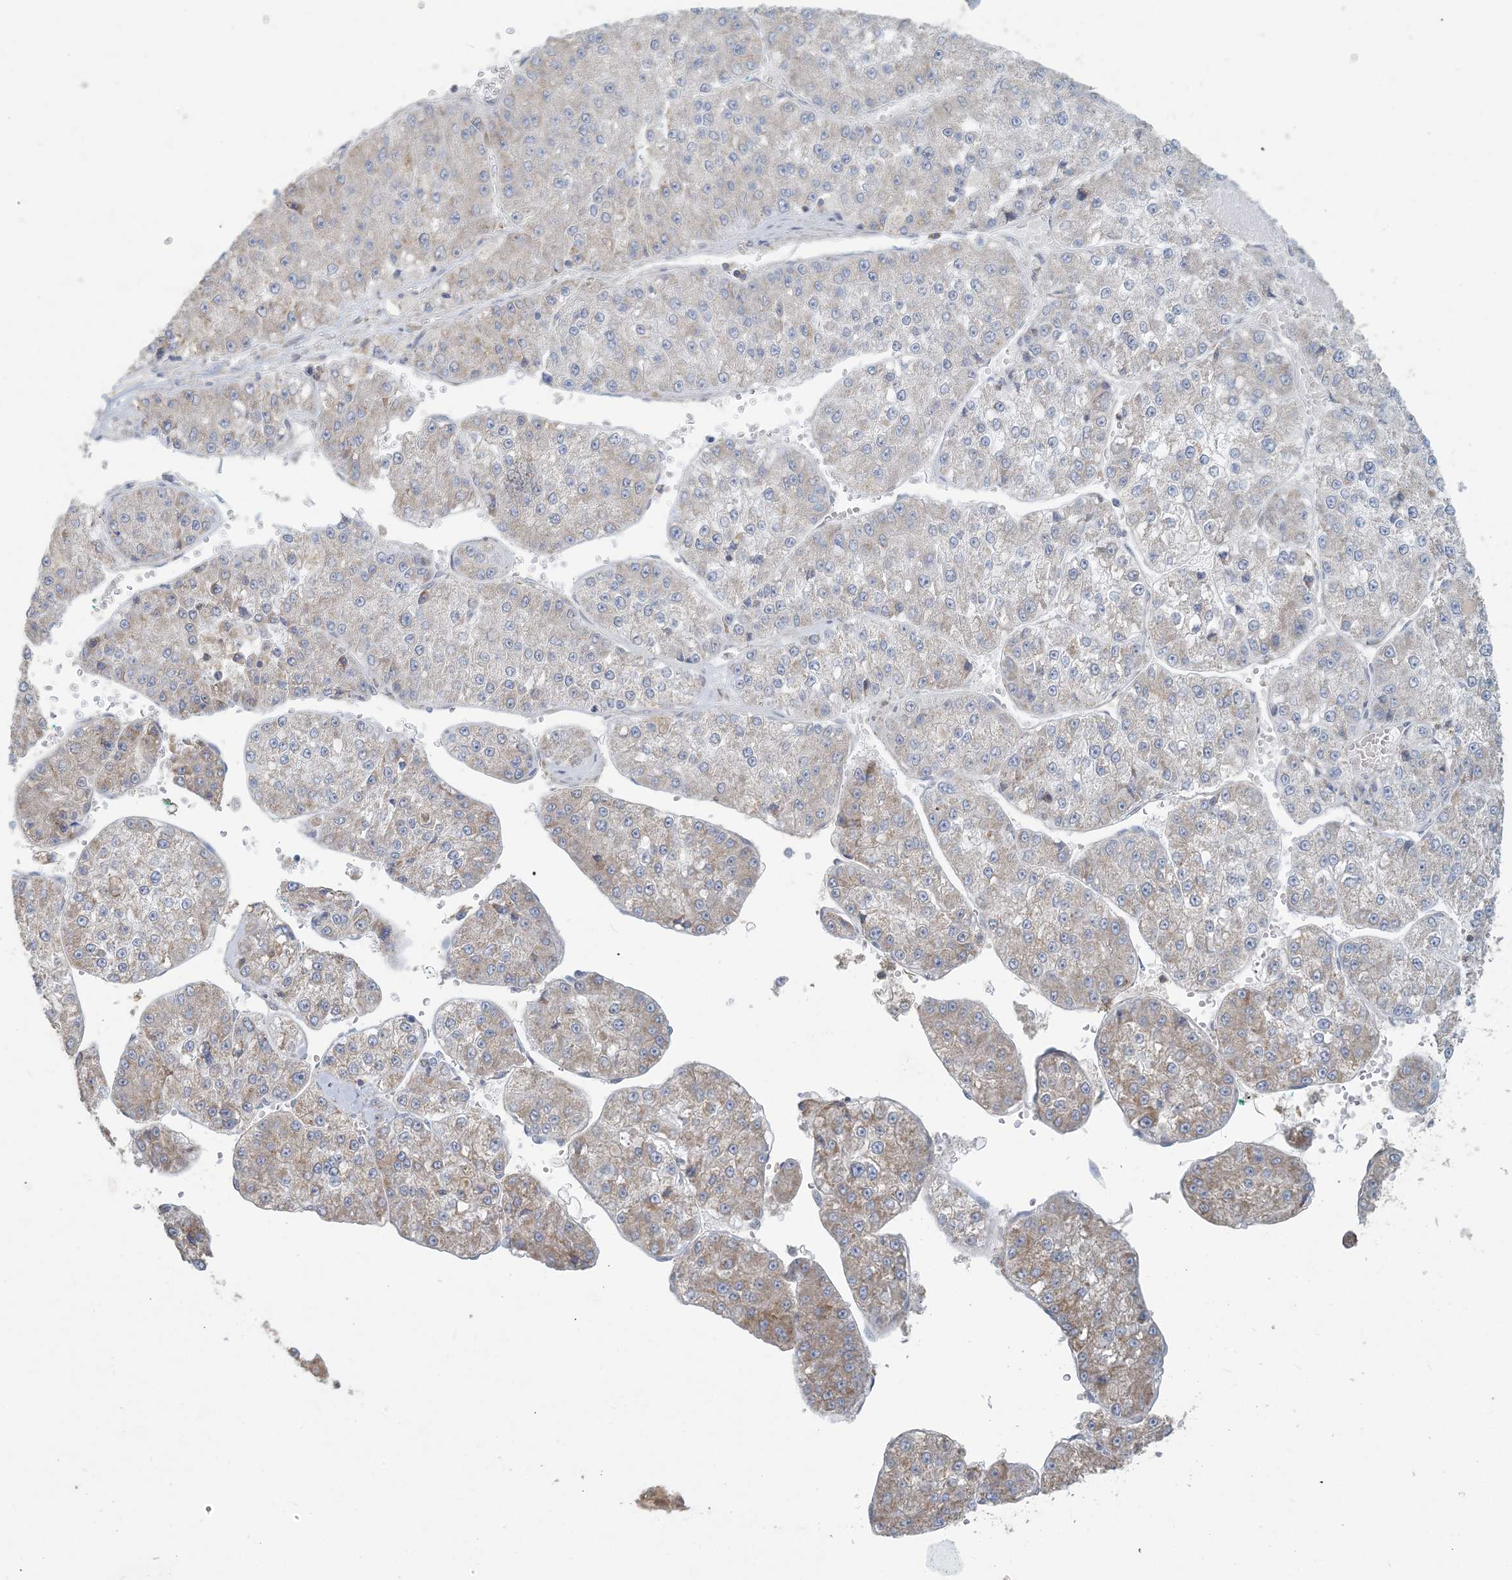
{"staining": {"intensity": "weak", "quantity": "<25%", "location": "cytoplasmic/membranous"}, "tissue": "liver cancer", "cell_type": "Tumor cells", "image_type": "cancer", "snomed": [{"axis": "morphology", "description": "Carcinoma, Hepatocellular, NOS"}, {"axis": "topography", "description": "Liver"}], "caption": "IHC photomicrograph of neoplastic tissue: liver cancer (hepatocellular carcinoma) stained with DAB (3,3'-diaminobenzidine) exhibits no significant protein positivity in tumor cells.", "gene": "HACL1", "patient": {"sex": "female", "age": 73}}